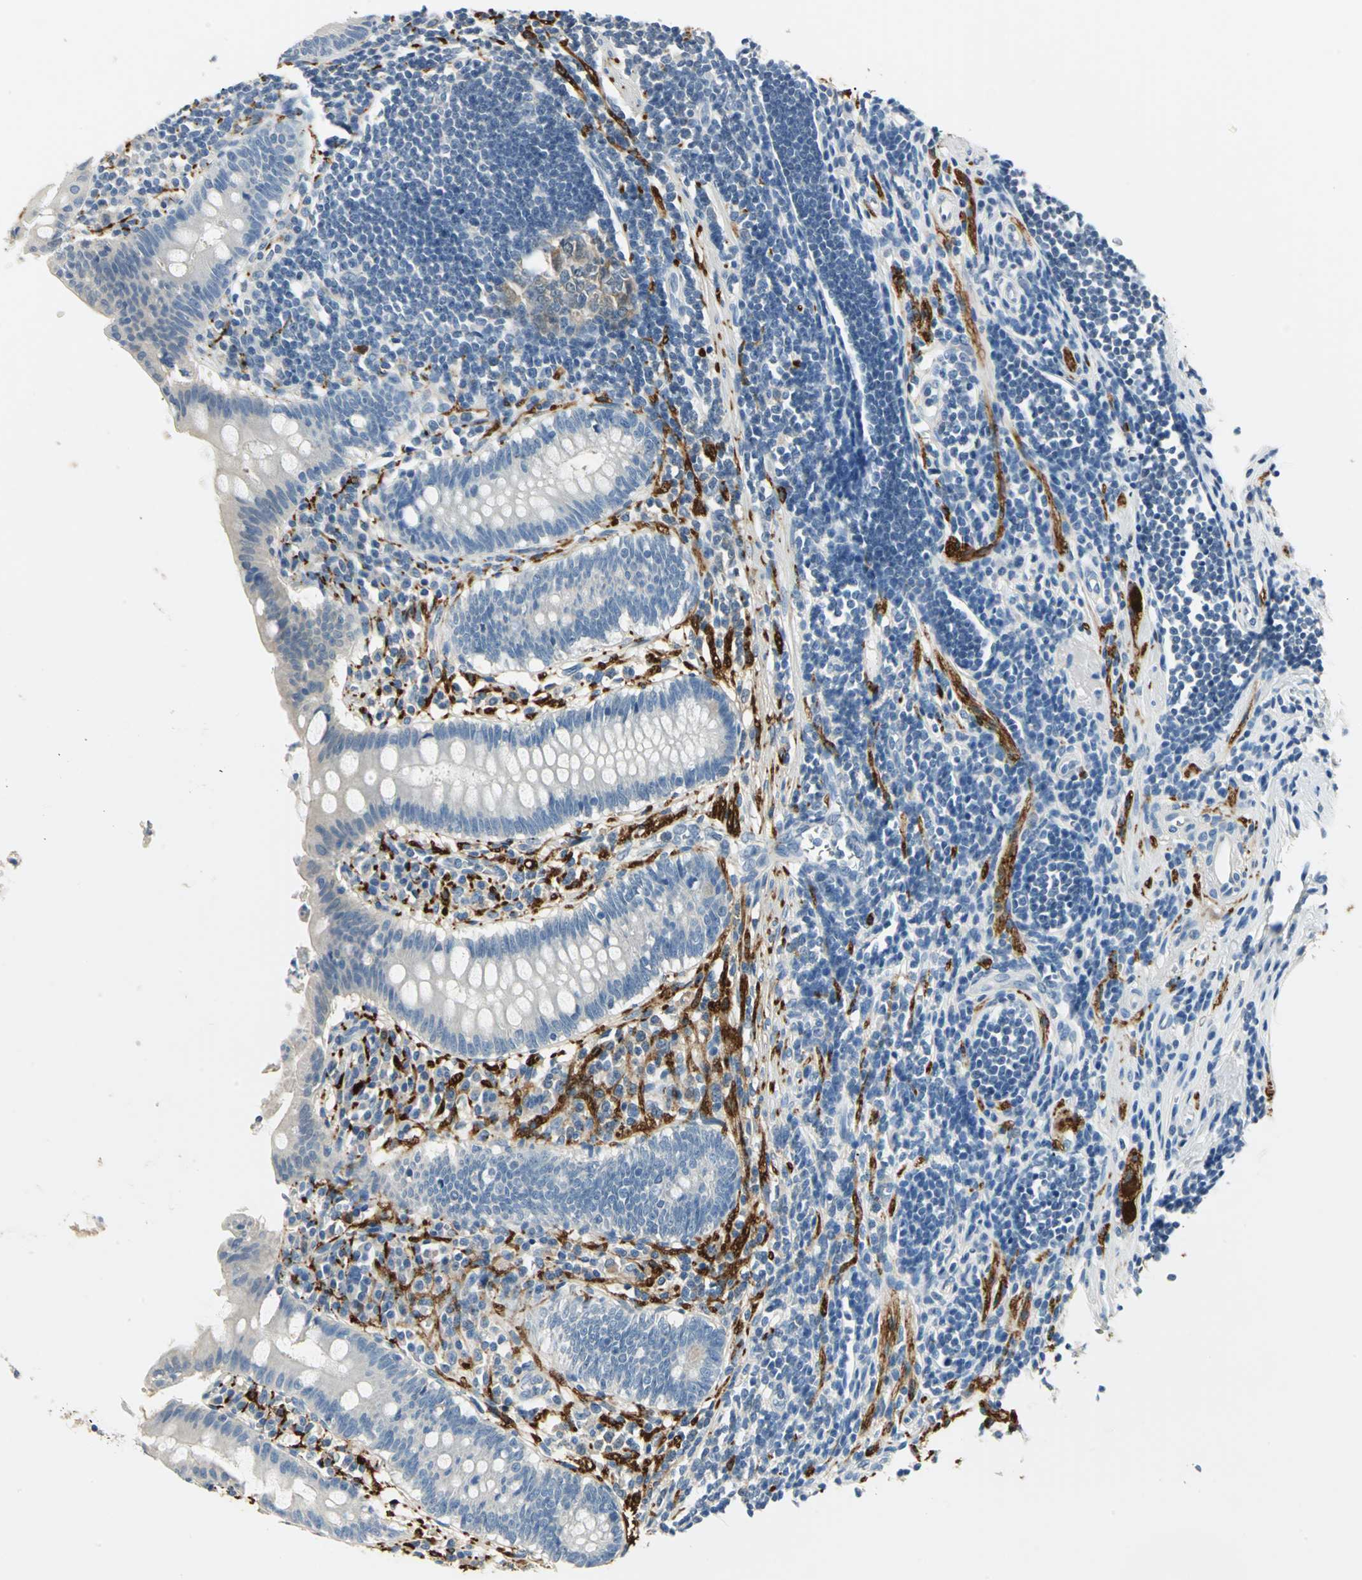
{"staining": {"intensity": "negative", "quantity": "none", "location": "none"}, "tissue": "appendix", "cell_type": "Glandular cells", "image_type": "normal", "snomed": [{"axis": "morphology", "description": "Normal tissue, NOS"}, {"axis": "topography", "description": "Appendix"}], "caption": "Glandular cells show no significant protein staining in benign appendix. The staining is performed using DAB (3,3'-diaminobenzidine) brown chromogen with nuclei counter-stained in using hematoxylin.", "gene": "UCHL1", "patient": {"sex": "female", "age": 50}}